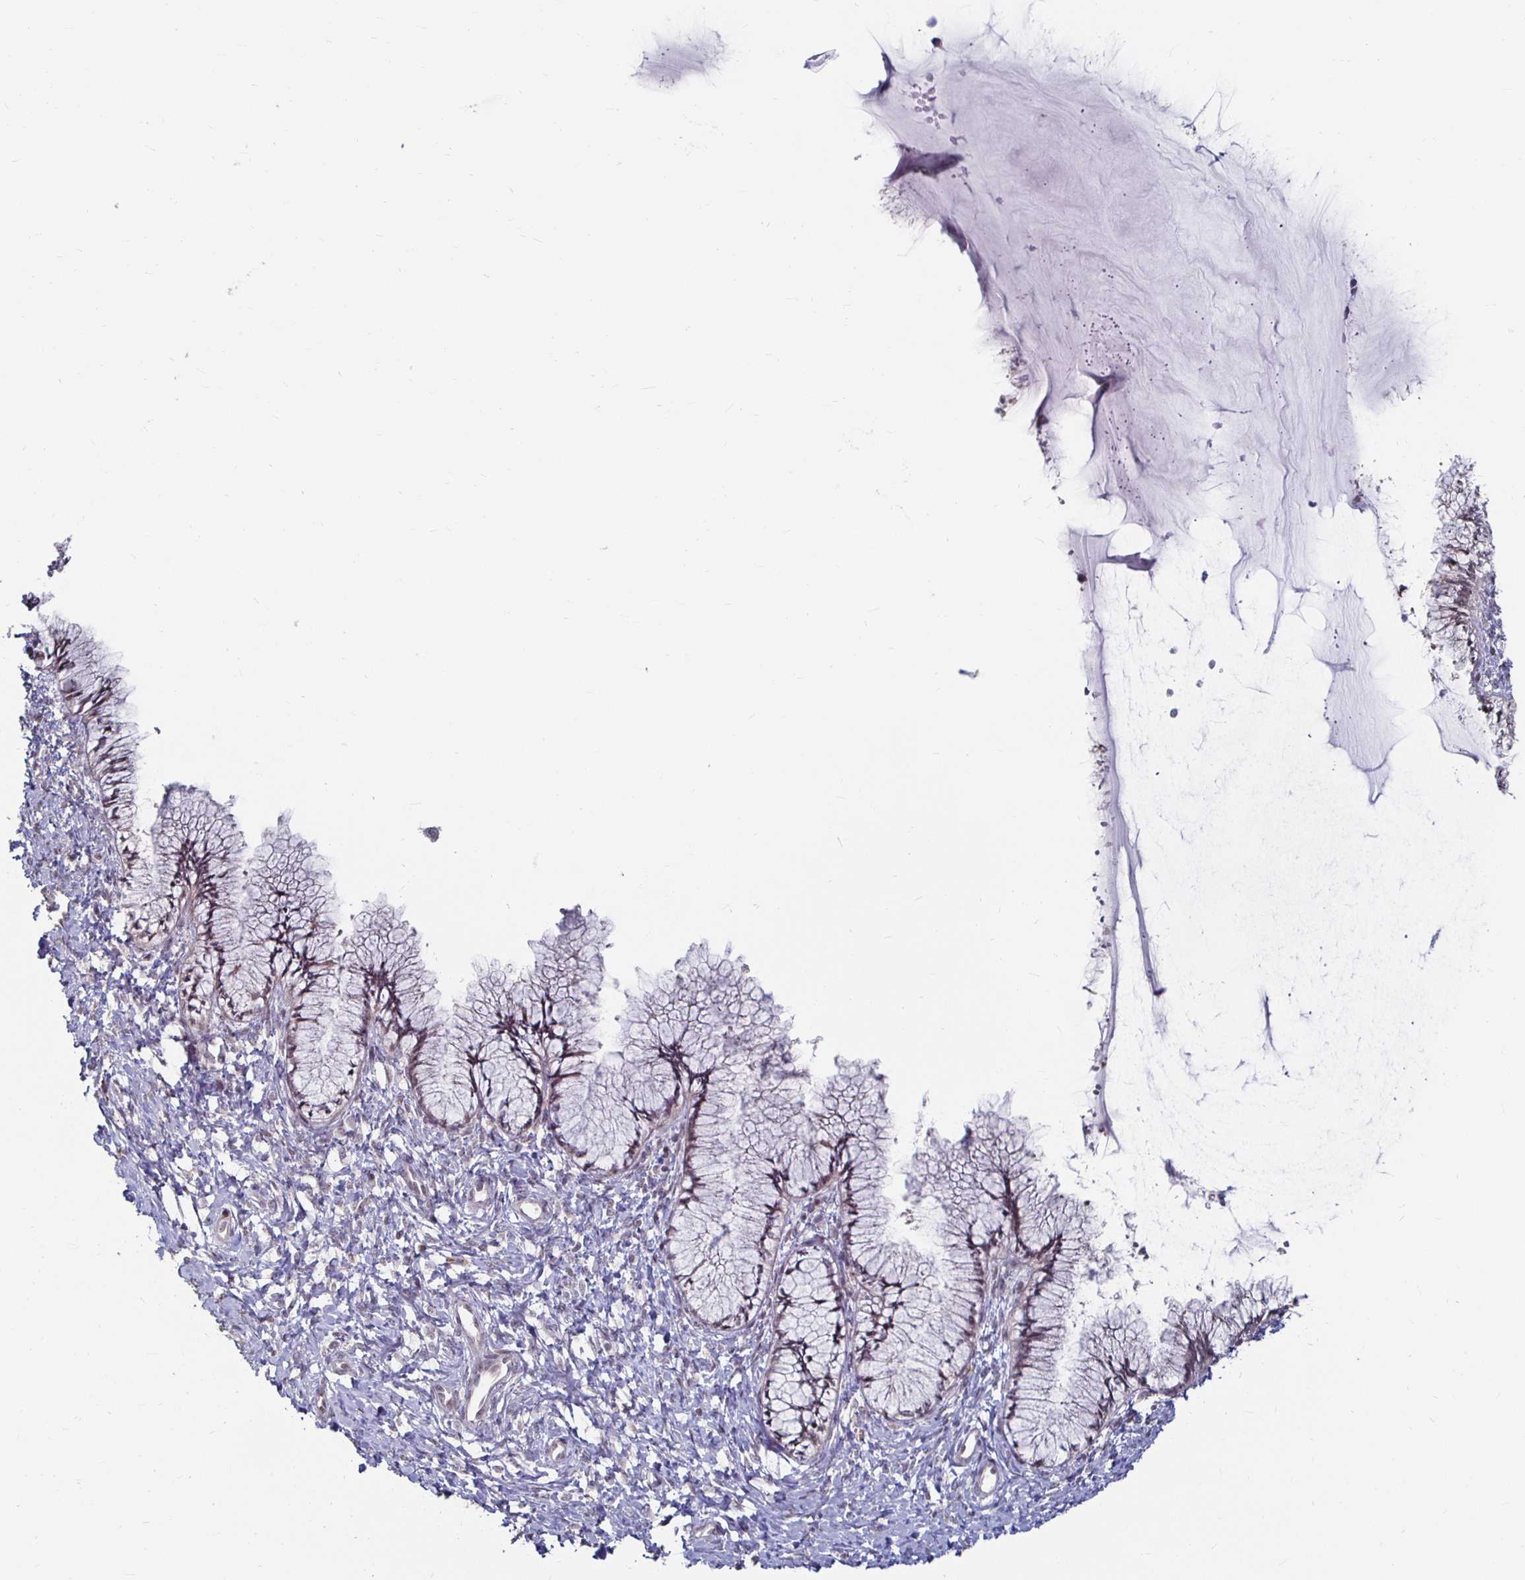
{"staining": {"intensity": "negative", "quantity": "none", "location": "none"}, "tissue": "cervix", "cell_type": "Glandular cells", "image_type": "normal", "snomed": [{"axis": "morphology", "description": "Normal tissue, NOS"}, {"axis": "topography", "description": "Cervix"}], "caption": "DAB immunohistochemical staining of unremarkable cervix shows no significant expression in glandular cells. Nuclei are stained in blue.", "gene": "CAPN11", "patient": {"sex": "female", "age": 37}}